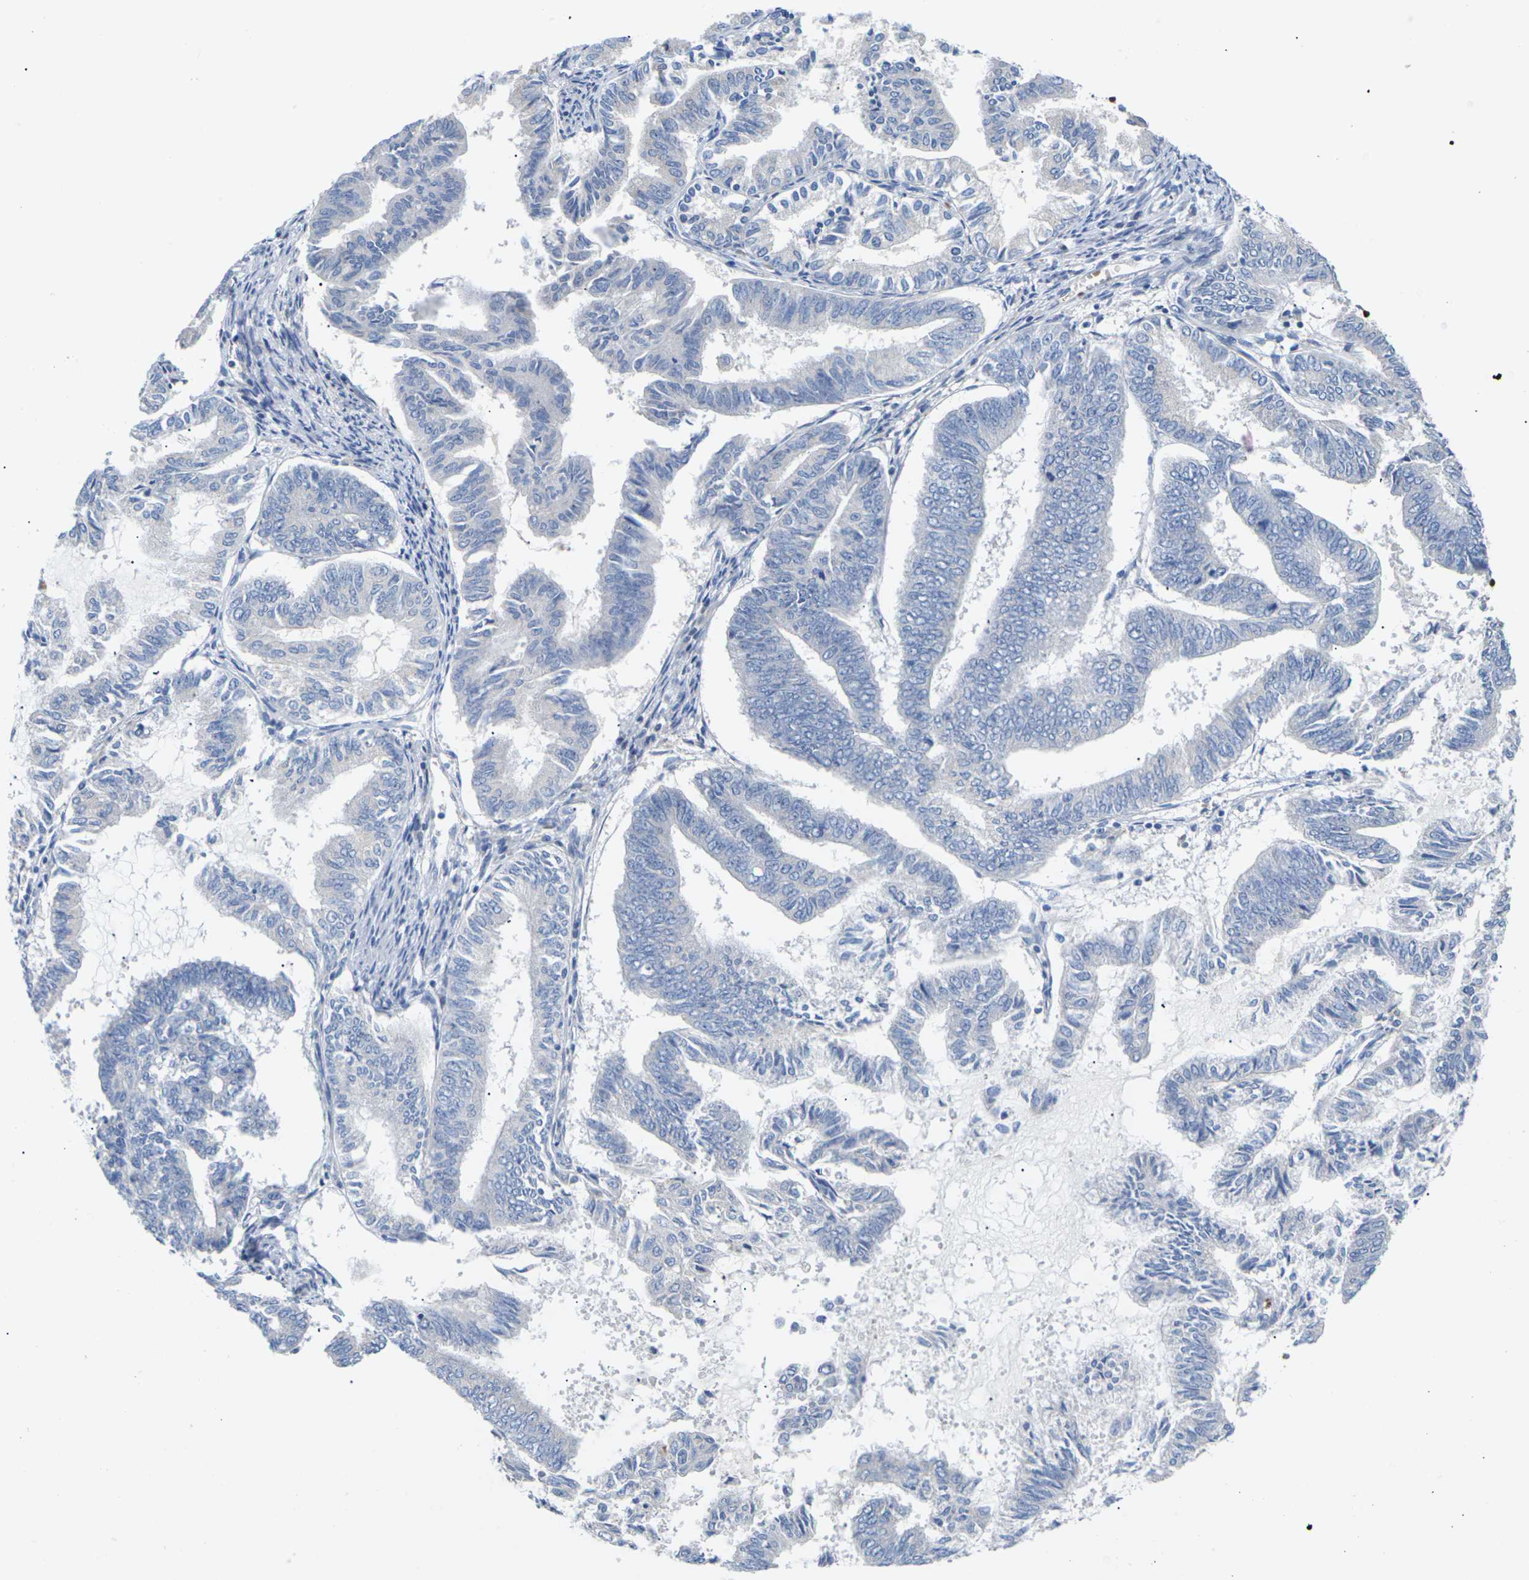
{"staining": {"intensity": "negative", "quantity": "none", "location": "none"}, "tissue": "endometrial cancer", "cell_type": "Tumor cells", "image_type": "cancer", "snomed": [{"axis": "morphology", "description": "Adenocarcinoma, NOS"}, {"axis": "topography", "description": "Endometrium"}], "caption": "IHC photomicrograph of neoplastic tissue: endometrial cancer (adenocarcinoma) stained with DAB (3,3'-diaminobenzidine) displays no significant protein expression in tumor cells.", "gene": "TMCO4", "patient": {"sex": "female", "age": 86}}